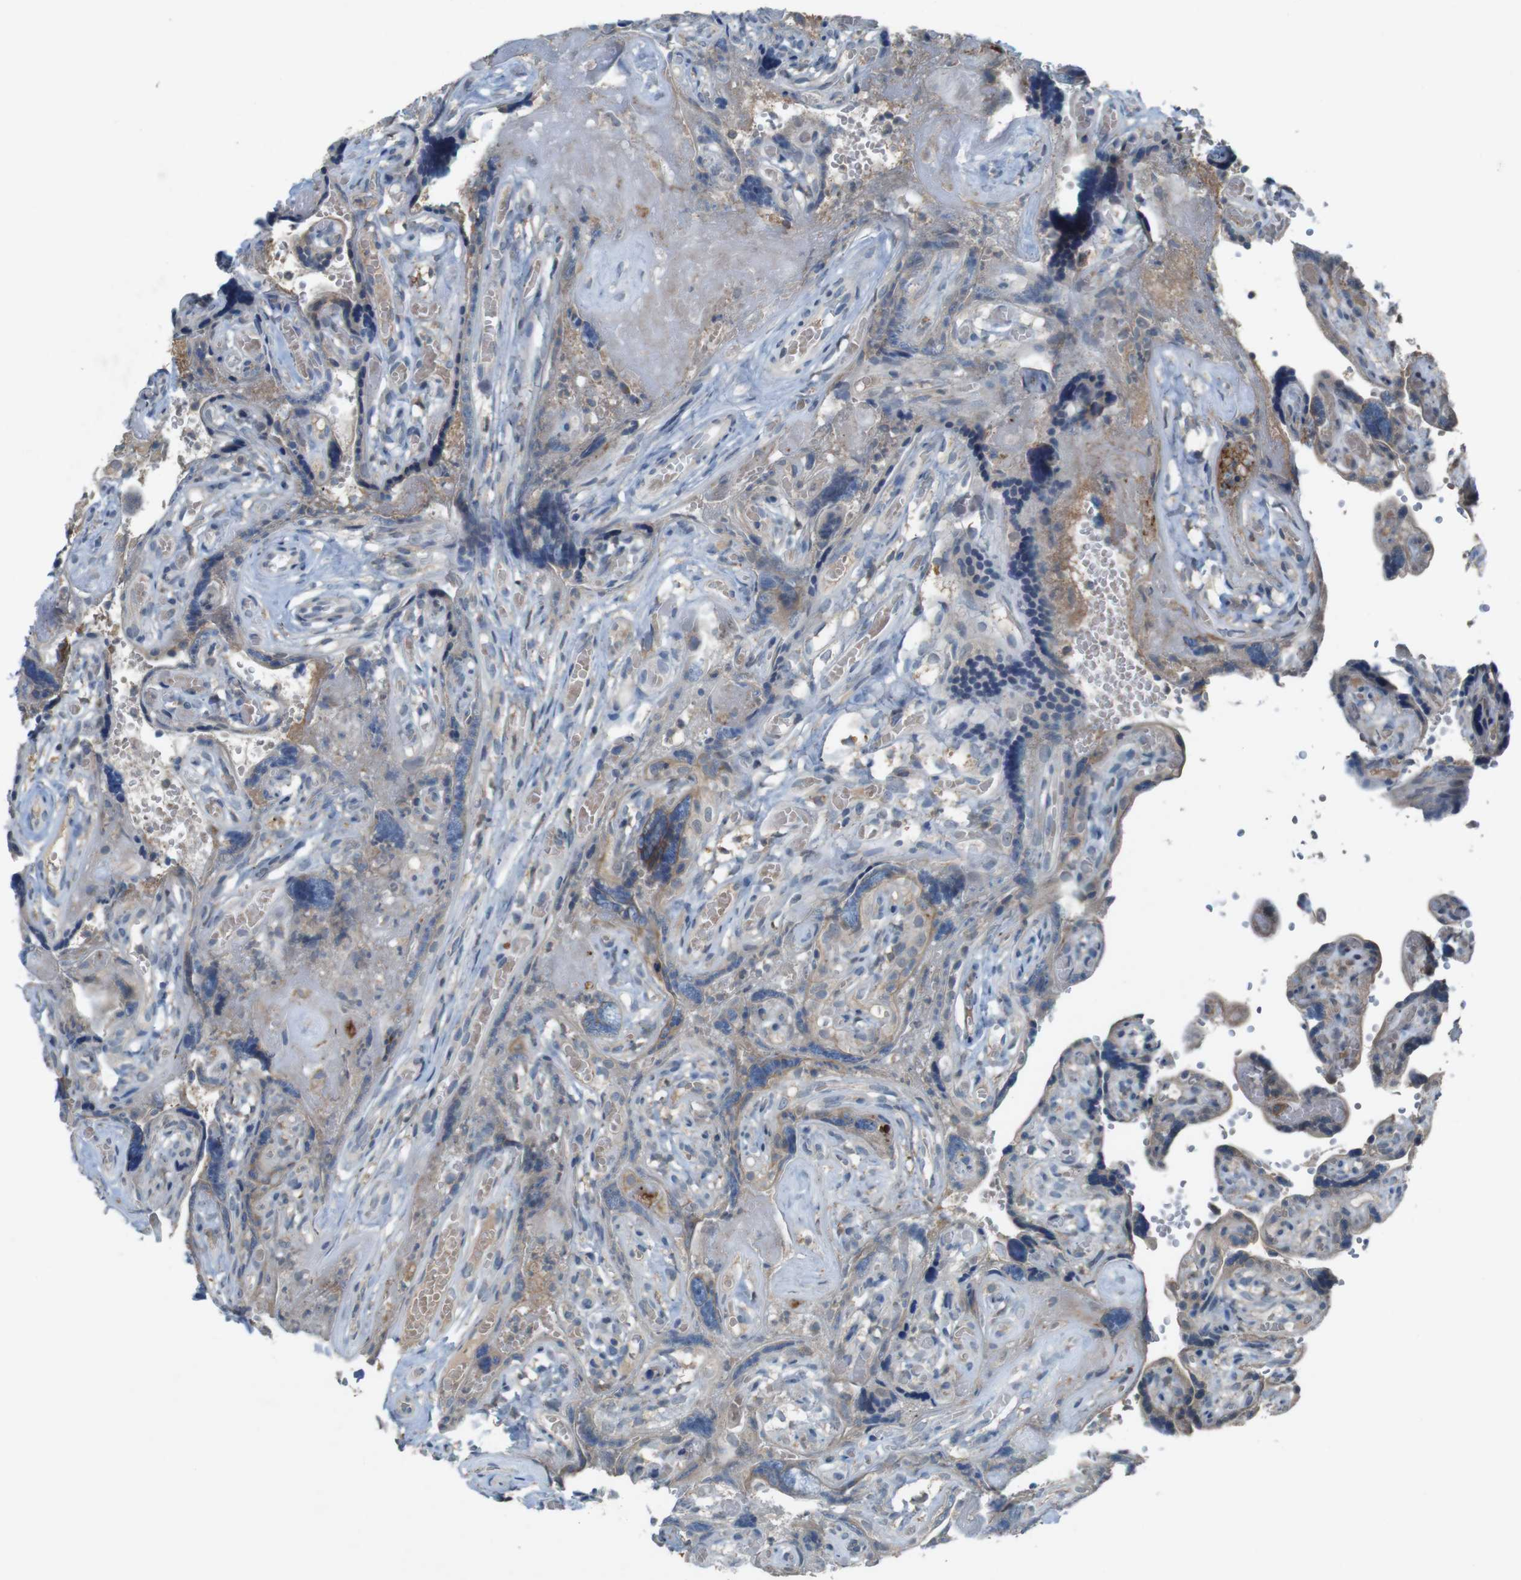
{"staining": {"intensity": "moderate", "quantity": ">75%", "location": "cytoplasmic/membranous"}, "tissue": "placenta", "cell_type": "Decidual cells", "image_type": "normal", "snomed": [{"axis": "morphology", "description": "Normal tissue, NOS"}, {"axis": "topography", "description": "Placenta"}], "caption": "High-power microscopy captured an immunohistochemistry (IHC) photomicrograph of unremarkable placenta, revealing moderate cytoplasmic/membranous positivity in about >75% of decidual cells.", "gene": "MOGAT3", "patient": {"sex": "female", "age": 30}}